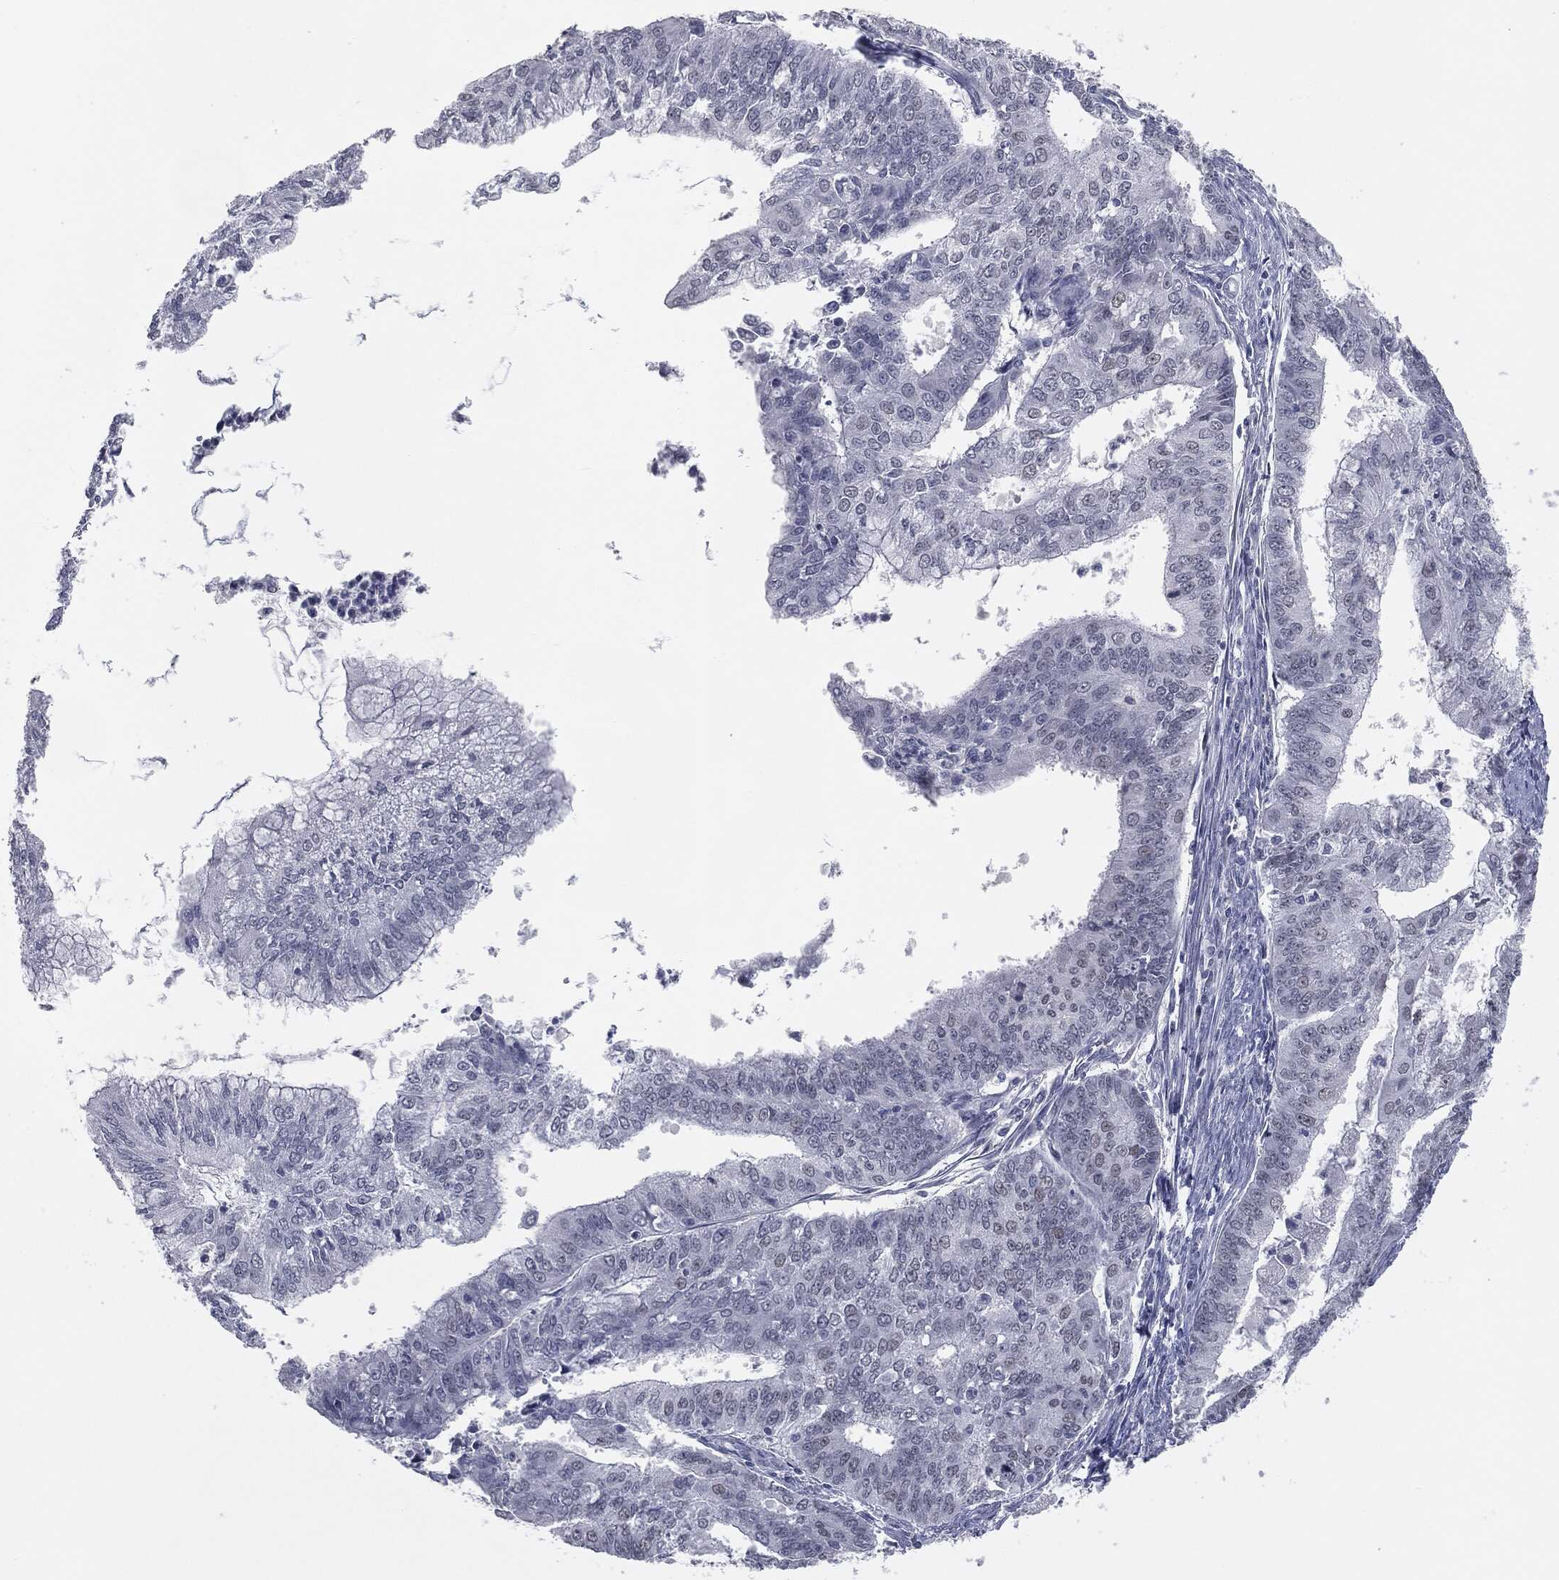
{"staining": {"intensity": "negative", "quantity": "none", "location": "none"}, "tissue": "endometrial cancer", "cell_type": "Tumor cells", "image_type": "cancer", "snomed": [{"axis": "morphology", "description": "Adenocarcinoma, NOS"}, {"axis": "topography", "description": "Endometrium"}], "caption": "Photomicrograph shows no protein staining in tumor cells of endometrial cancer (adenocarcinoma) tissue.", "gene": "PRAME", "patient": {"sex": "female", "age": 61}}